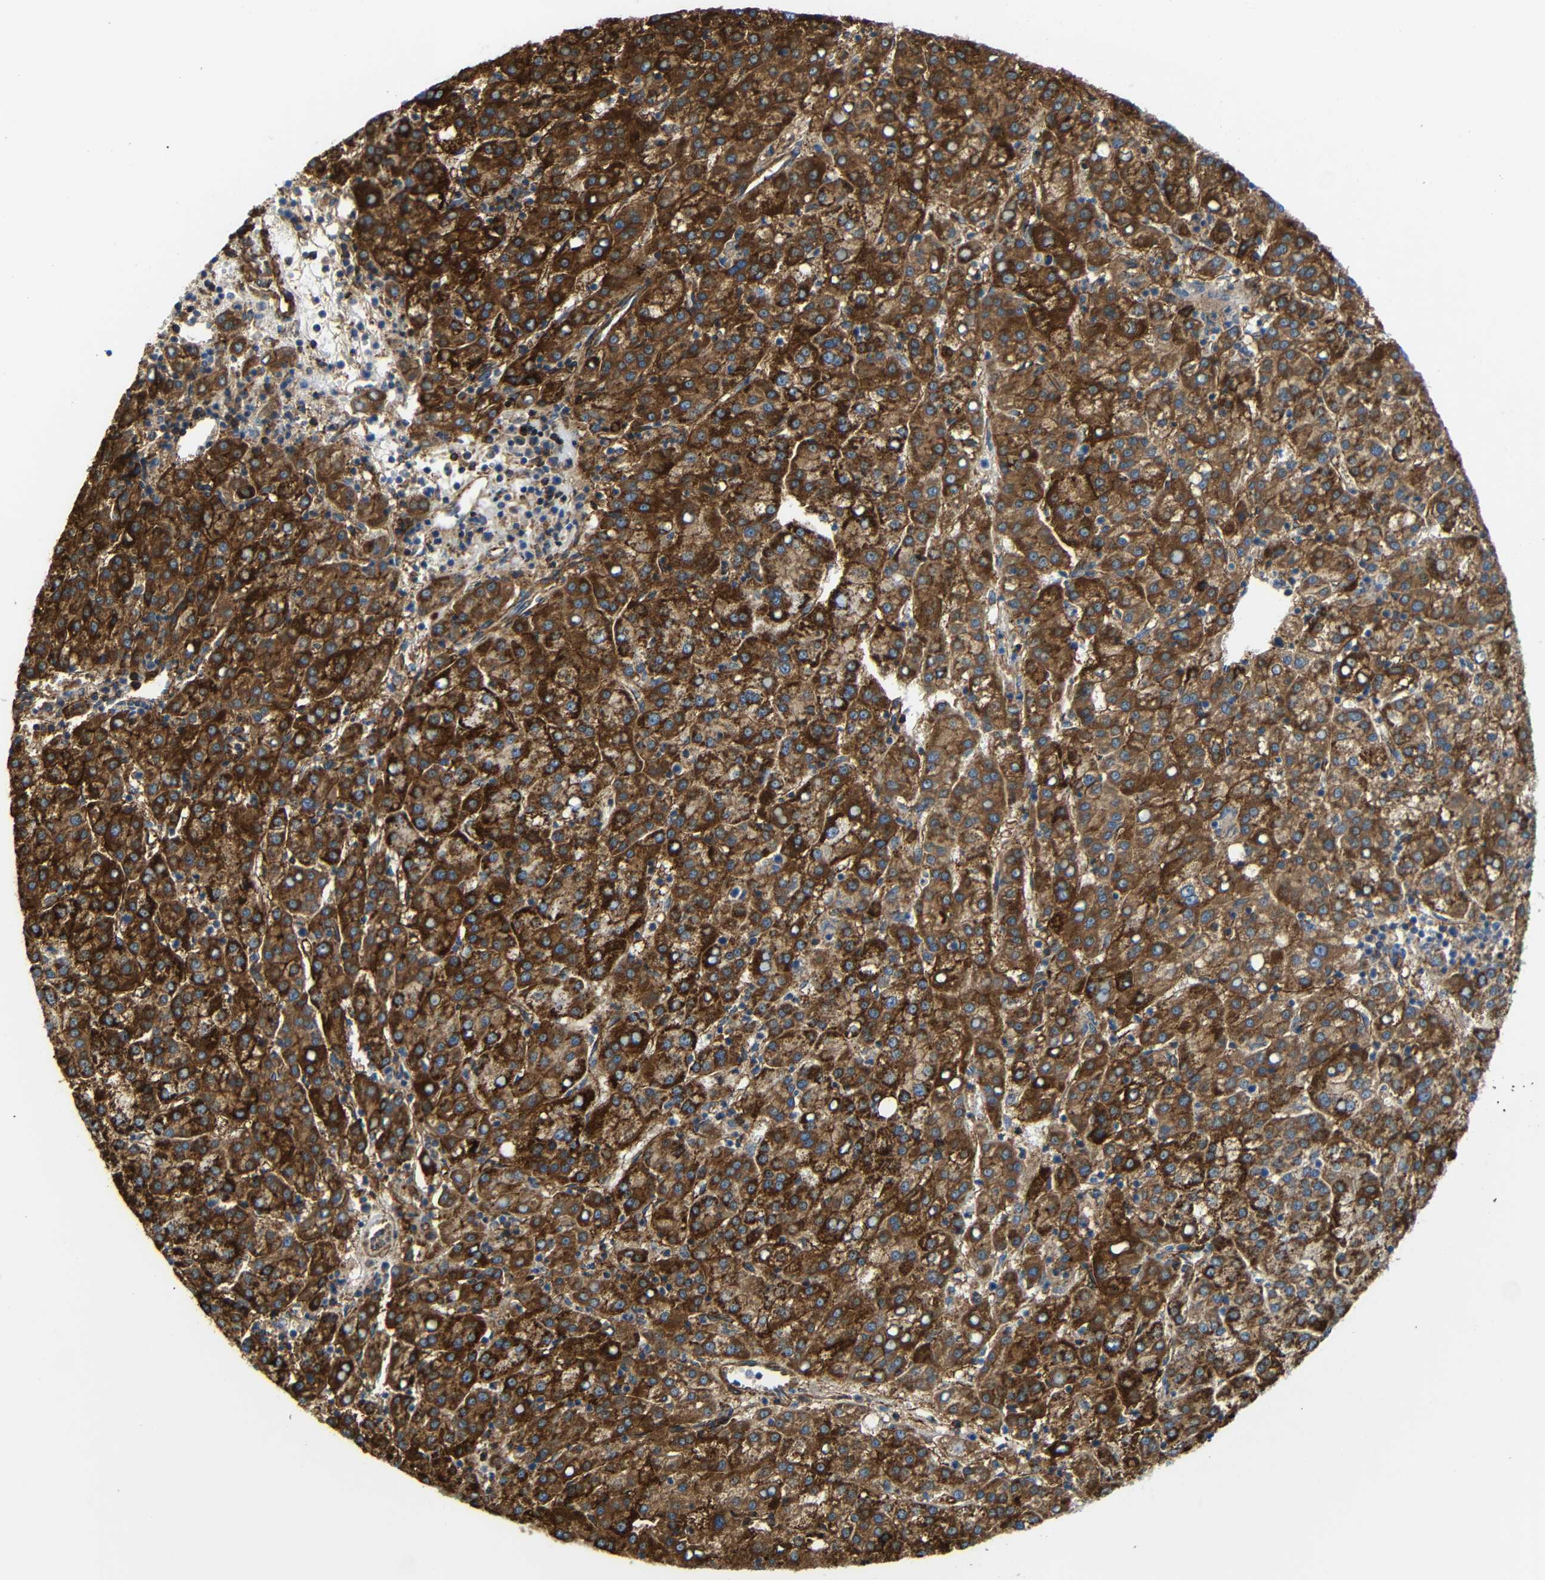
{"staining": {"intensity": "strong", "quantity": ">75%", "location": "cytoplasmic/membranous"}, "tissue": "liver cancer", "cell_type": "Tumor cells", "image_type": "cancer", "snomed": [{"axis": "morphology", "description": "Carcinoma, Hepatocellular, NOS"}, {"axis": "topography", "description": "Liver"}], "caption": "The histopathology image shows staining of liver cancer, revealing strong cytoplasmic/membranous protein staining (brown color) within tumor cells.", "gene": "IGSF10", "patient": {"sex": "female", "age": 58}}